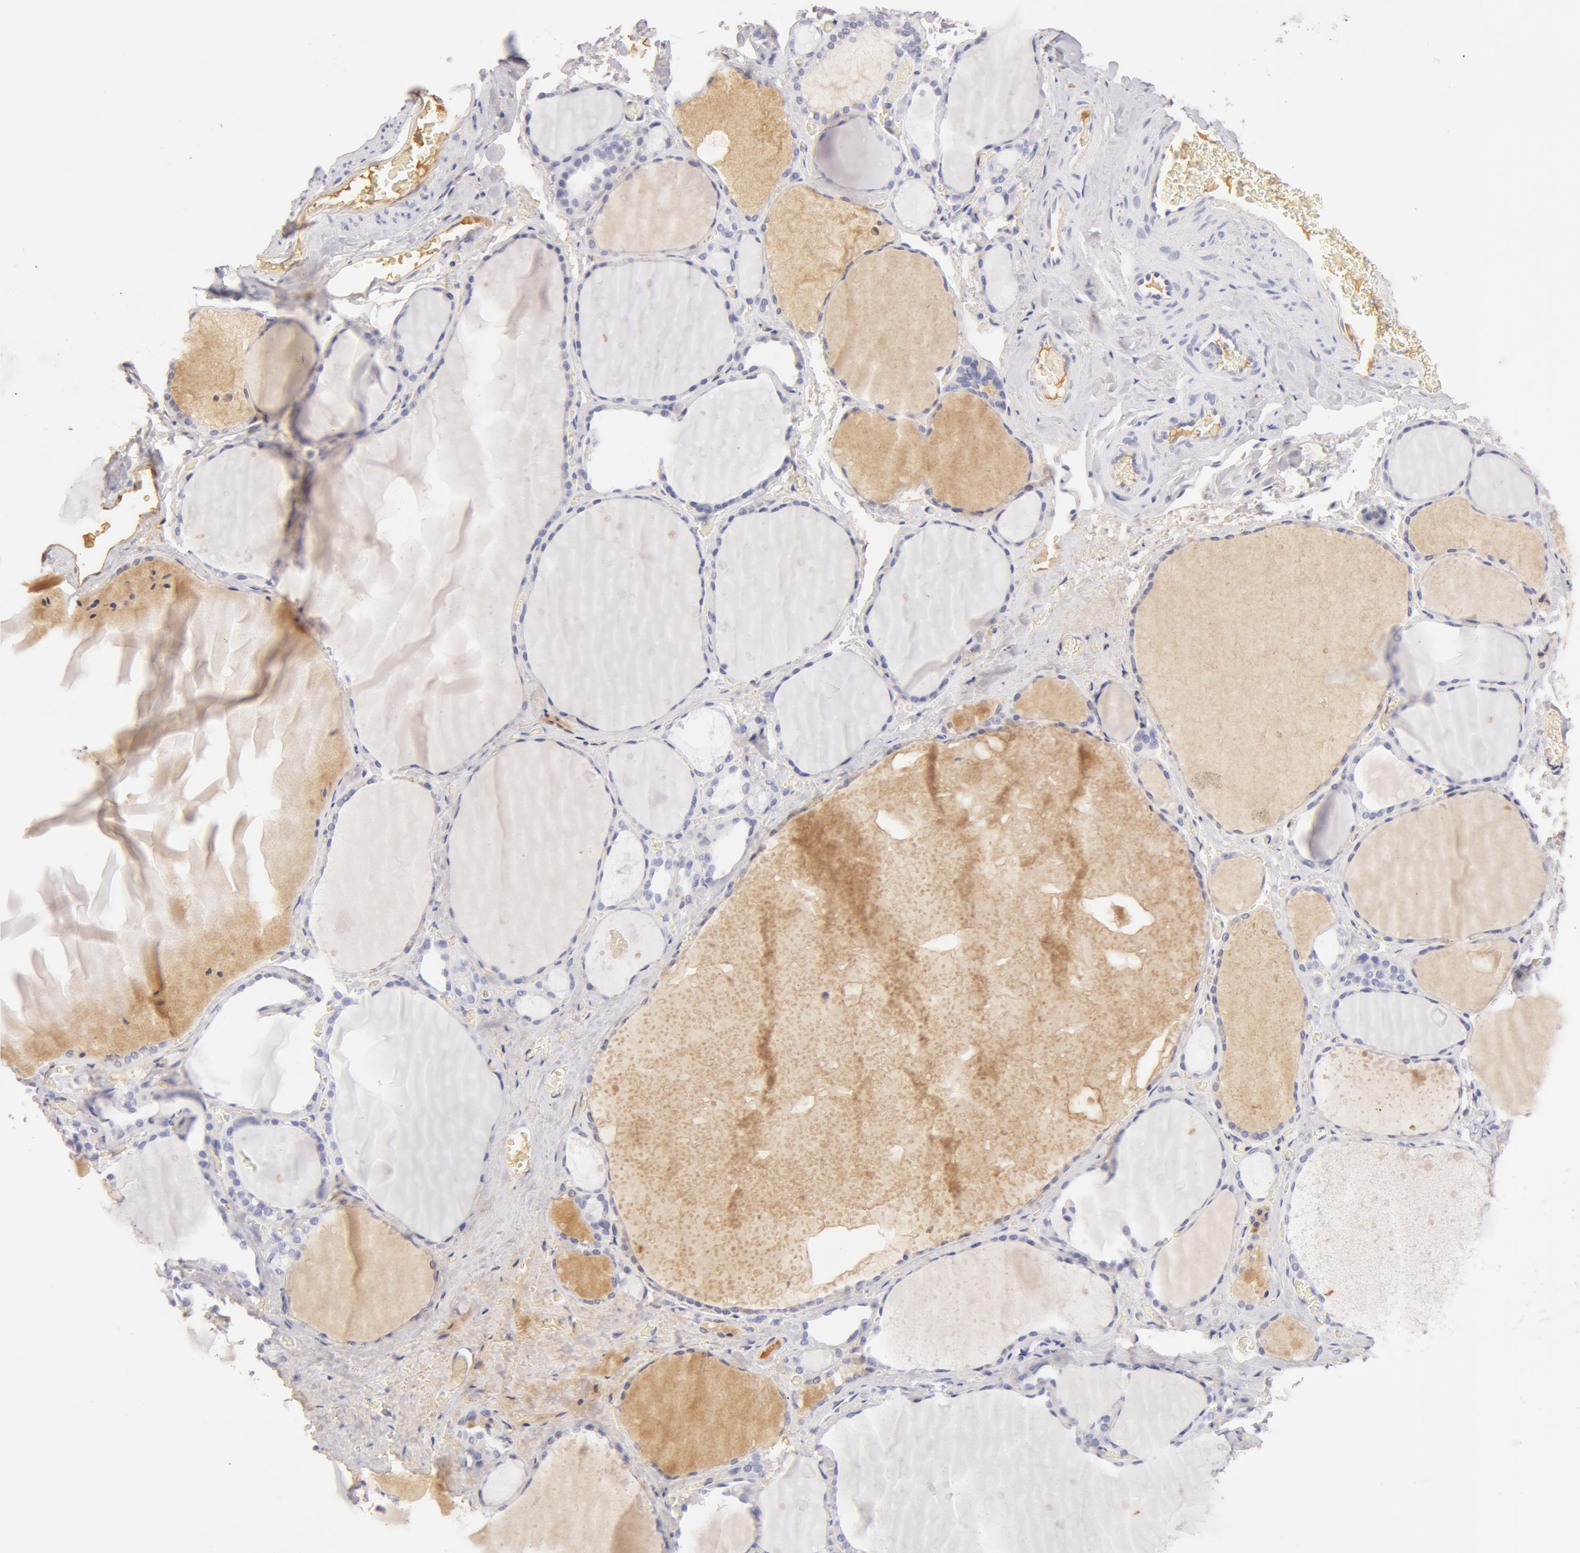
{"staining": {"intensity": "negative", "quantity": "none", "location": "none"}, "tissue": "thyroid gland", "cell_type": "Glandular cells", "image_type": "normal", "snomed": [{"axis": "morphology", "description": "Normal tissue, NOS"}, {"axis": "topography", "description": "Thyroid gland"}], "caption": "Immunohistochemistry histopathology image of unremarkable human thyroid gland stained for a protein (brown), which reveals no positivity in glandular cells.", "gene": "AHSG", "patient": {"sex": "male", "age": 76}}